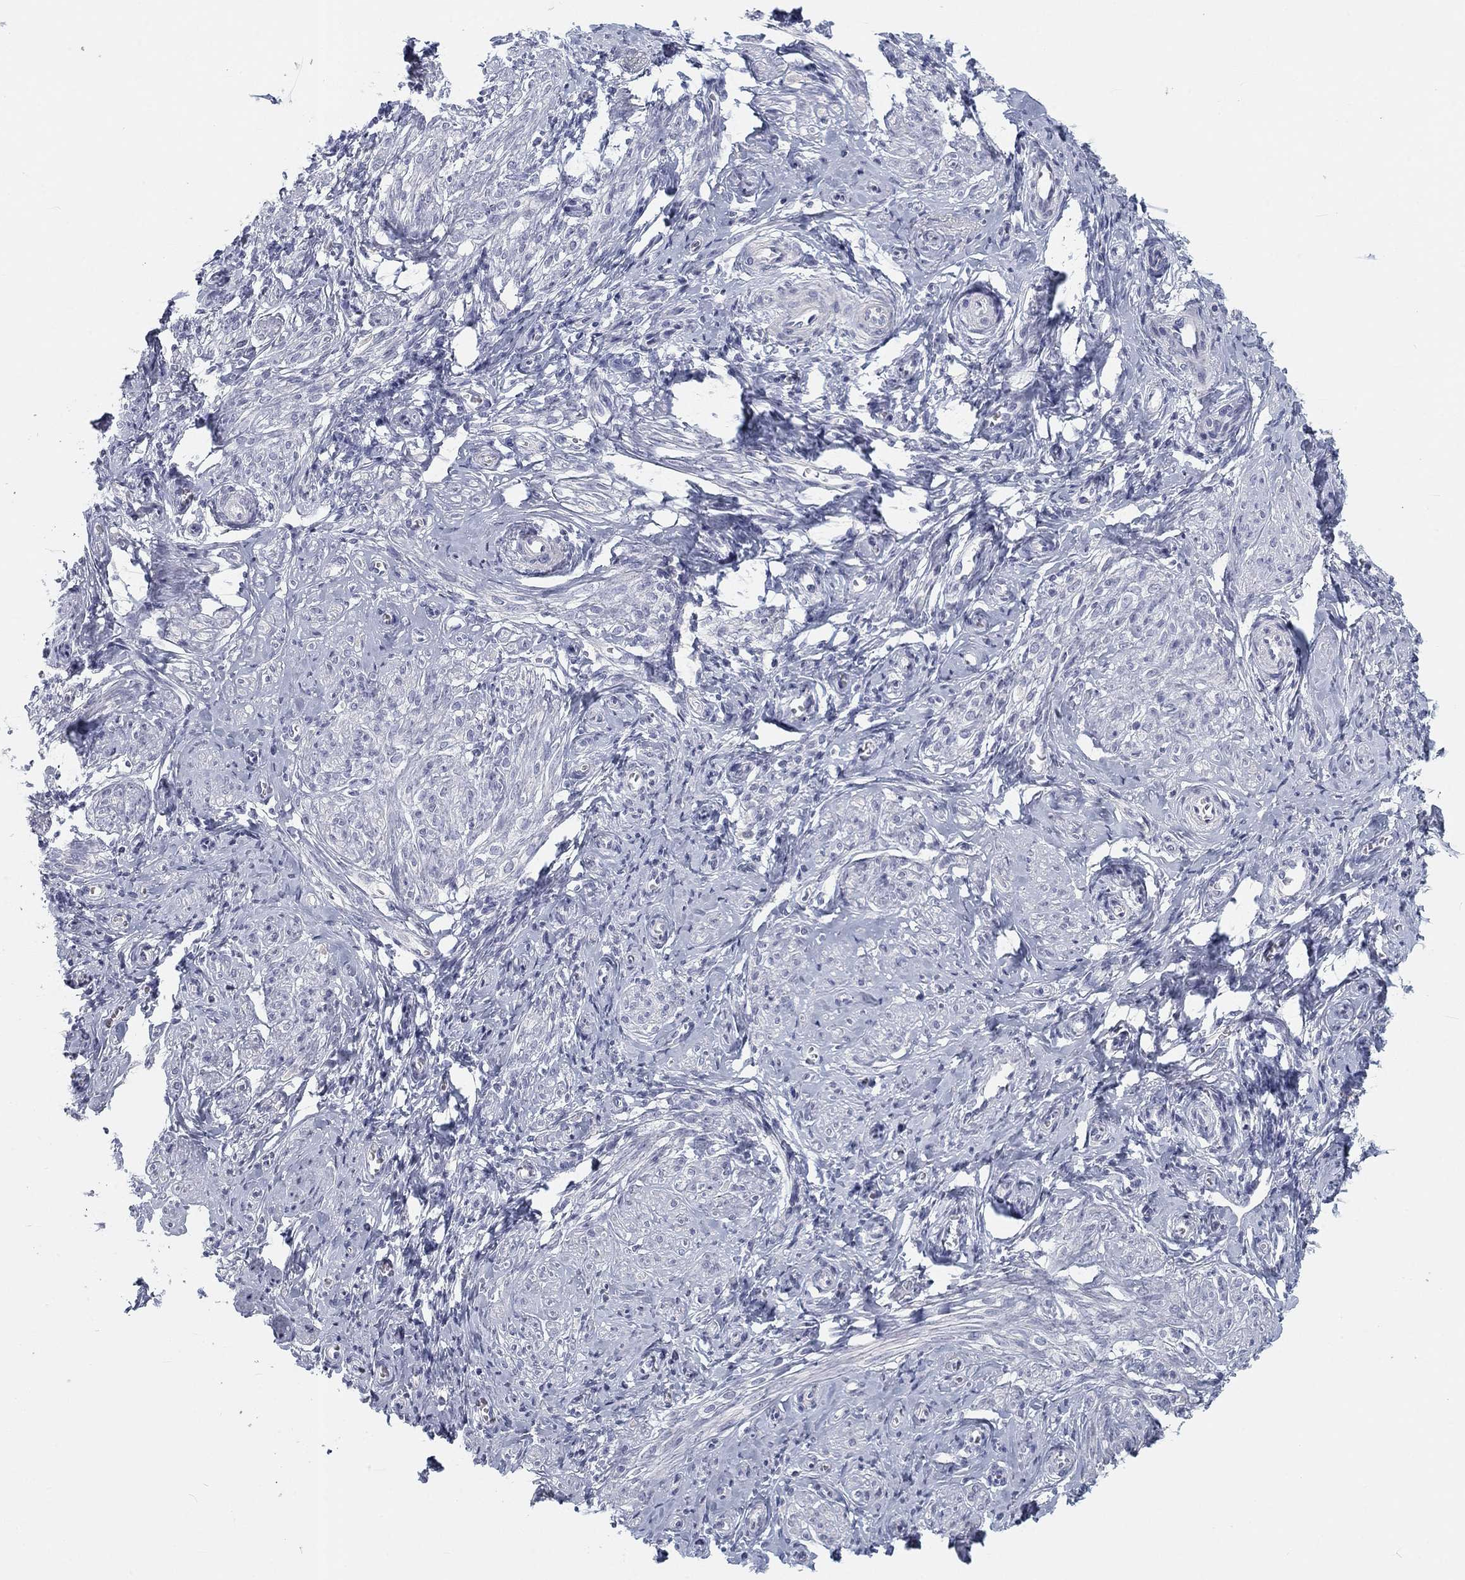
{"staining": {"intensity": "negative", "quantity": "none", "location": "none"}, "tissue": "endometrium", "cell_type": "Cells in endometrial stroma", "image_type": "normal", "snomed": [{"axis": "morphology", "description": "Normal tissue, NOS"}, {"axis": "topography", "description": "Cervix"}, {"axis": "topography", "description": "Endometrium"}], "caption": "Immunohistochemistry of benign endometrium shows no positivity in cells in endometrial stroma. Brightfield microscopy of immunohistochemistry stained with DAB (brown) and hematoxylin (blue), captured at high magnification.", "gene": "CALB1", "patient": {"sex": "female", "age": 37}}